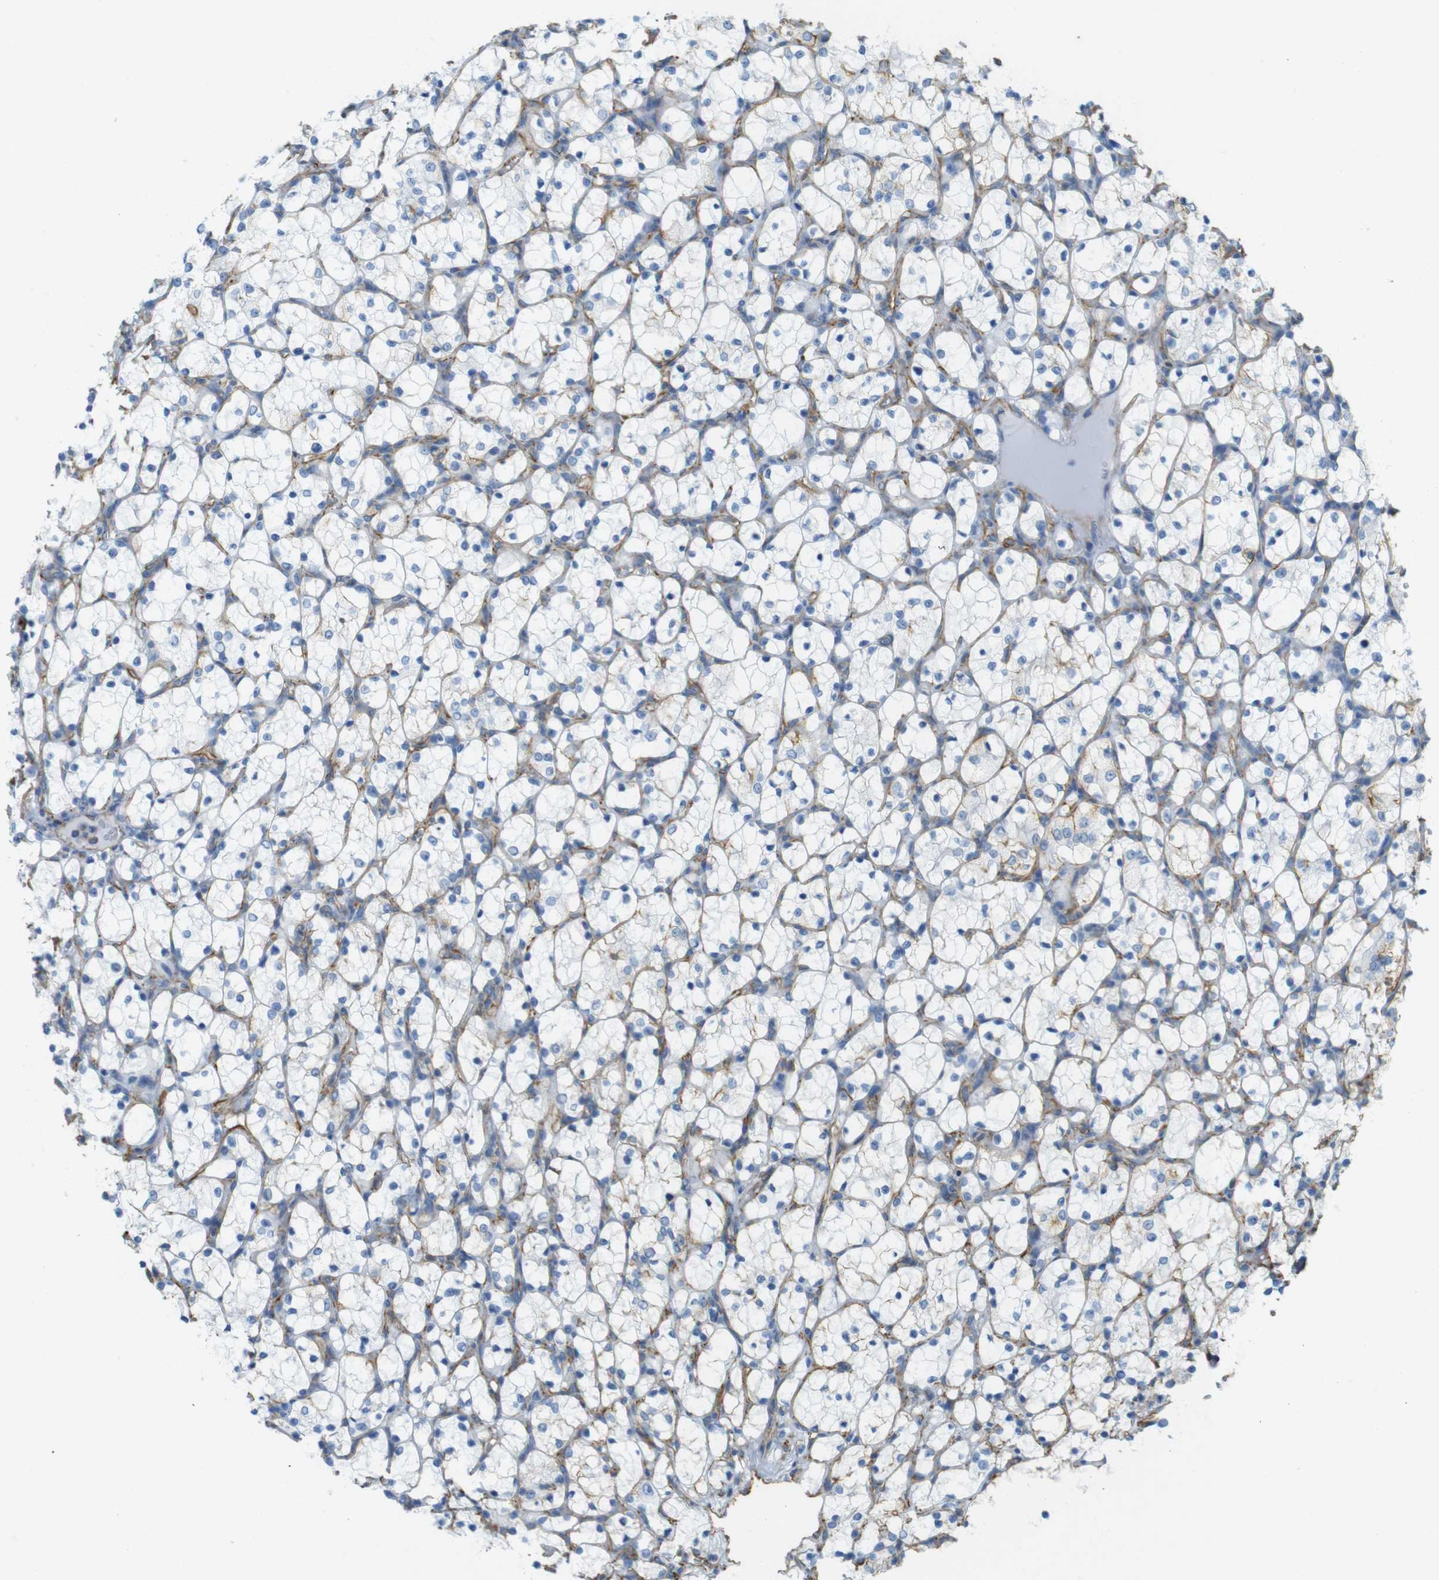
{"staining": {"intensity": "negative", "quantity": "none", "location": "none"}, "tissue": "renal cancer", "cell_type": "Tumor cells", "image_type": "cancer", "snomed": [{"axis": "morphology", "description": "Adenocarcinoma, NOS"}, {"axis": "topography", "description": "Kidney"}], "caption": "Human adenocarcinoma (renal) stained for a protein using immunohistochemistry (IHC) shows no expression in tumor cells.", "gene": "MS4A10", "patient": {"sex": "female", "age": 69}}